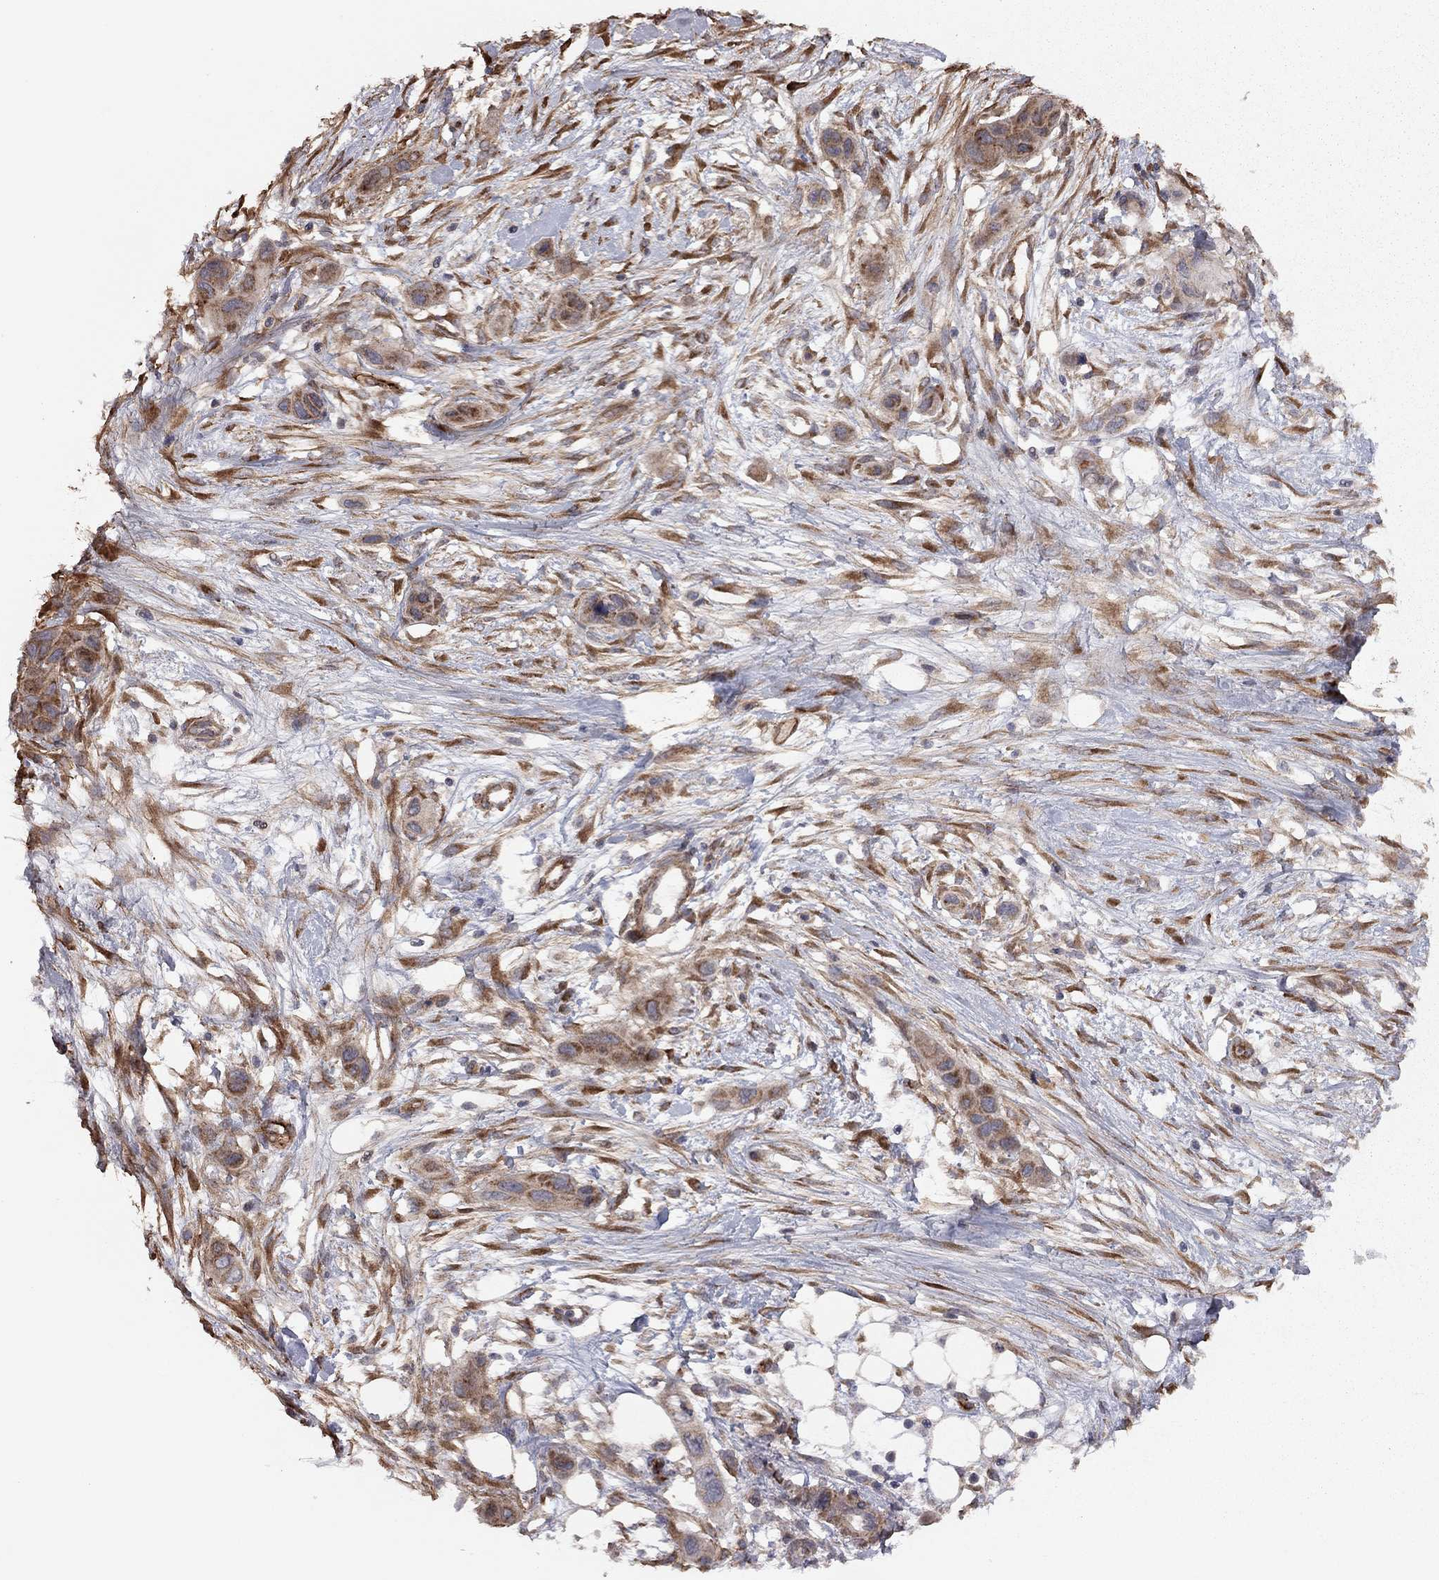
{"staining": {"intensity": "moderate", "quantity": "<25%", "location": "cytoplasmic/membranous"}, "tissue": "skin cancer", "cell_type": "Tumor cells", "image_type": "cancer", "snomed": [{"axis": "morphology", "description": "Squamous cell carcinoma, NOS"}, {"axis": "topography", "description": "Skin"}], "caption": "DAB immunohistochemical staining of skin cancer (squamous cell carcinoma) demonstrates moderate cytoplasmic/membranous protein staining in approximately <25% of tumor cells.", "gene": "EXOC3L2", "patient": {"sex": "male", "age": 79}}